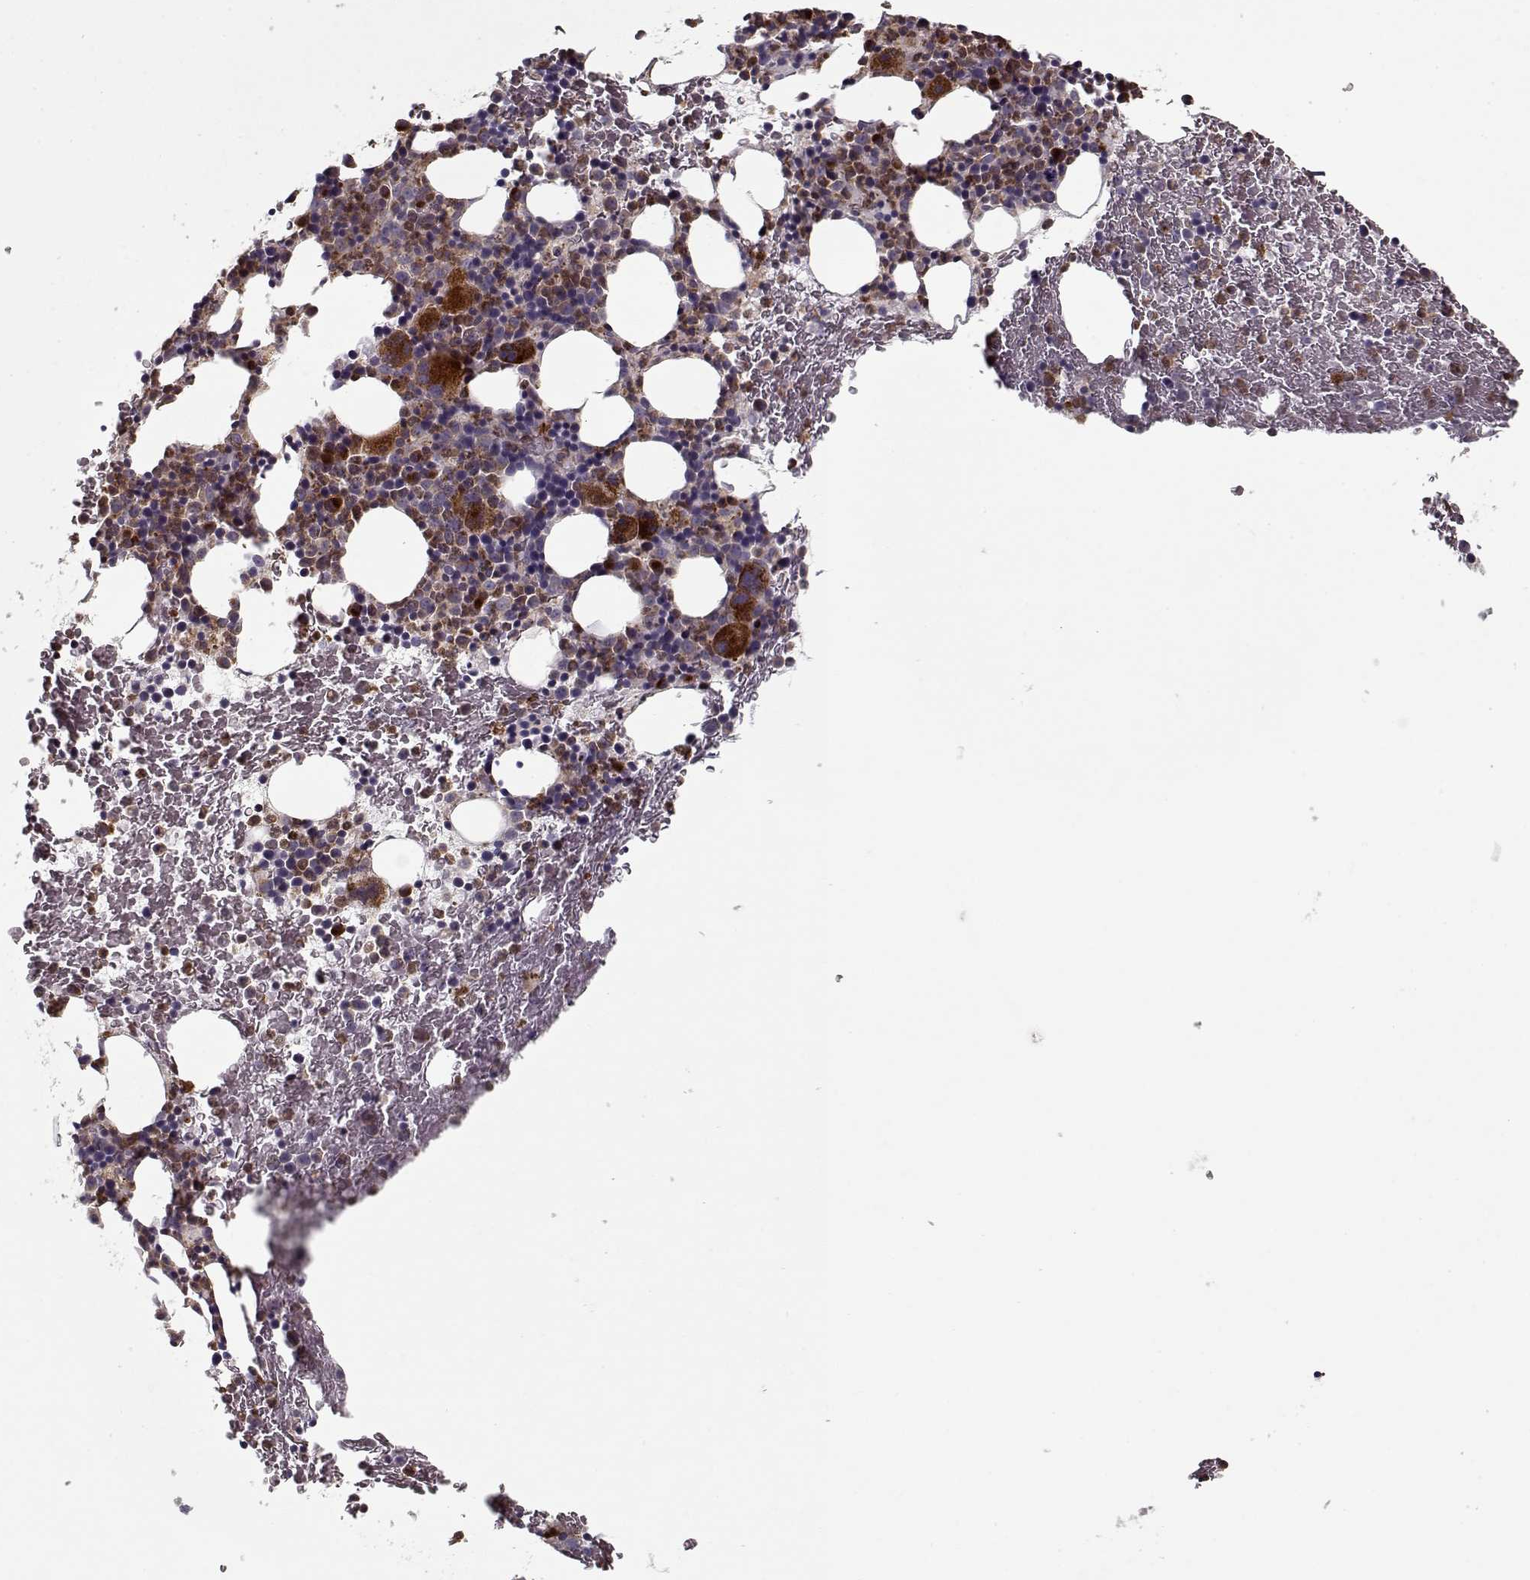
{"staining": {"intensity": "strong", "quantity": "<25%", "location": "cytoplasmic/membranous"}, "tissue": "bone marrow", "cell_type": "Hematopoietic cells", "image_type": "normal", "snomed": [{"axis": "morphology", "description": "Normal tissue, NOS"}, {"axis": "topography", "description": "Bone marrow"}], "caption": "This image reveals IHC staining of normal bone marrow, with medium strong cytoplasmic/membranous expression in about <25% of hematopoietic cells.", "gene": "UNC13D", "patient": {"sex": "male", "age": 72}}